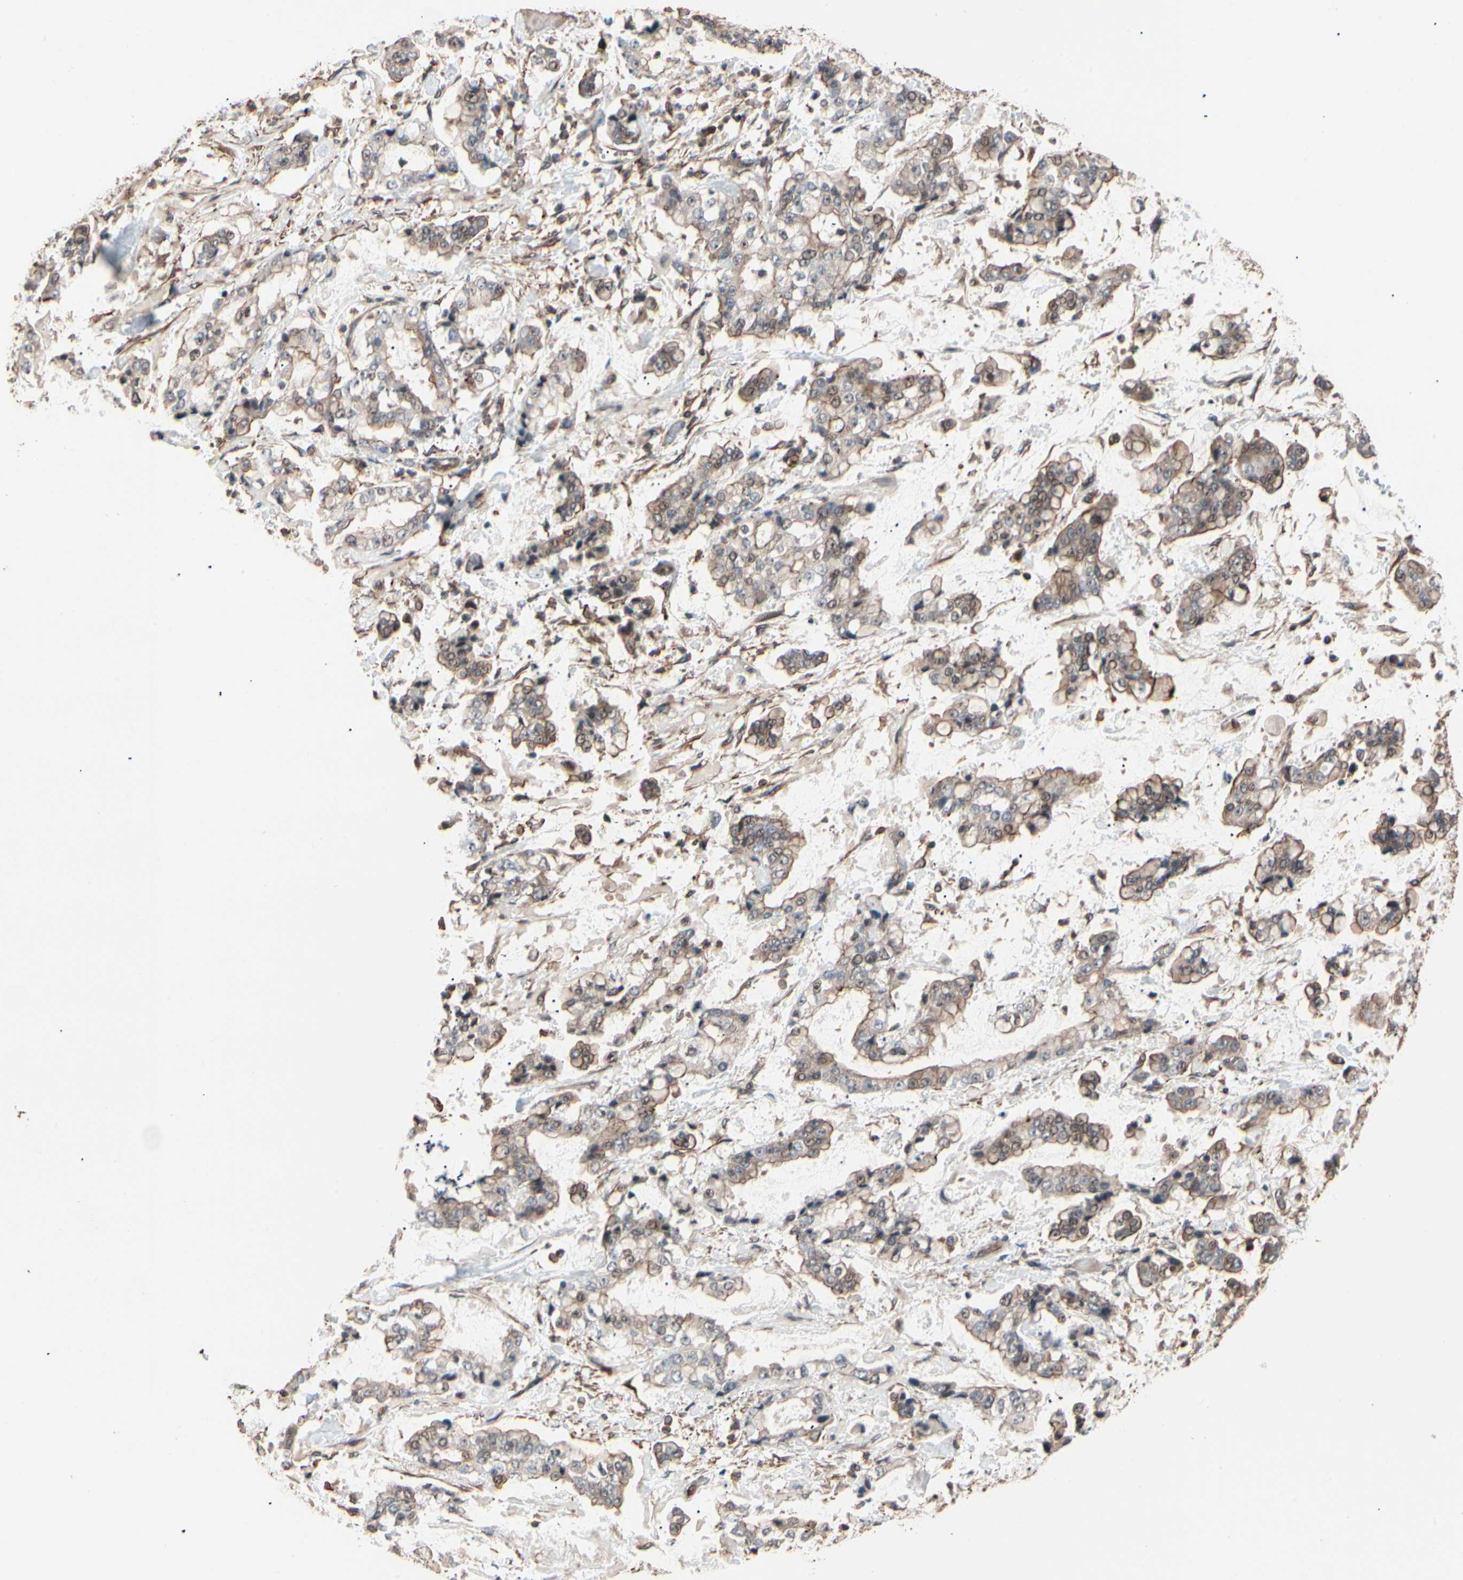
{"staining": {"intensity": "weak", "quantity": "25%-75%", "location": "cytoplasmic/membranous"}, "tissue": "stomach cancer", "cell_type": "Tumor cells", "image_type": "cancer", "snomed": [{"axis": "morphology", "description": "Normal tissue, NOS"}, {"axis": "morphology", "description": "Adenocarcinoma, NOS"}, {"axis": "topography", "description": "Stomach, upper"}, {"axis": "topography", "description": "Stomach"}], "caption": "IHC histopathology image of adenocarcinoma (stomach) stained for a protein (brown), which displays low levels of weak cytoplasmic/membranous positivity in about 25%-75% of tumor cells.", "gene": "MAPK13", "patient": {"sex": "male", "age": 76}}